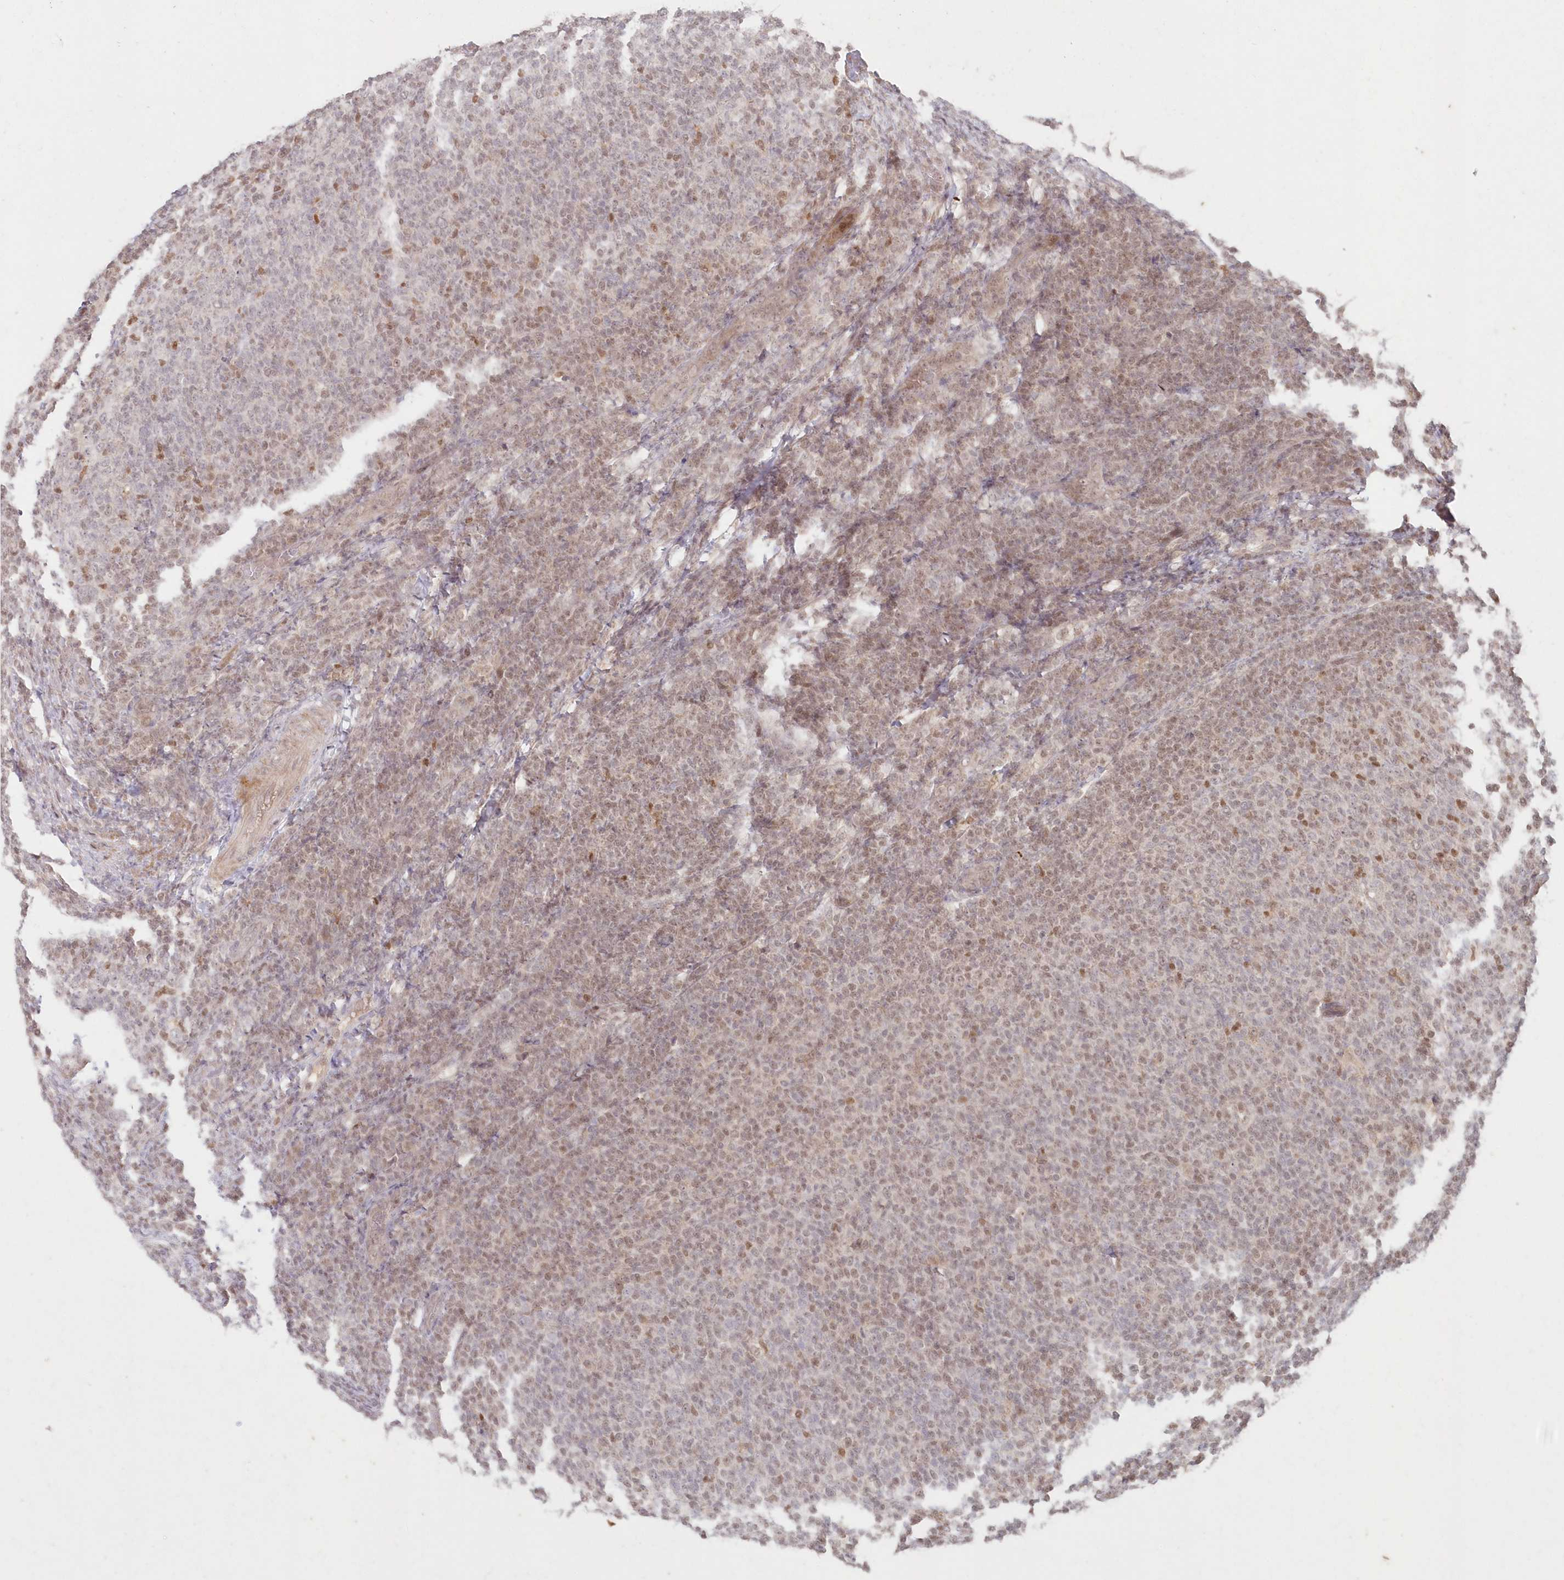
{"staining": {"intensity": "weak", "quantity": "25%-75%", "location": "nuclear"}, "tissue": "lymphoma", "cell_type": "Tumor cells", "image_type": "cancer", "snomed": [{"axis": "morphology", "description": "Malignant lymphoma, non-Hodgkin's type, Low grade"}, {"axis": "topography", "description": "Lymph node"}], "caption": "Lymphoma was stained to show a protein in brown. There is low levels of weak nuclear positivity in approximately 25%-75% of tumor cells.", "gene": "ASCC1", "patient": {"sex": "male", "age": 66}}